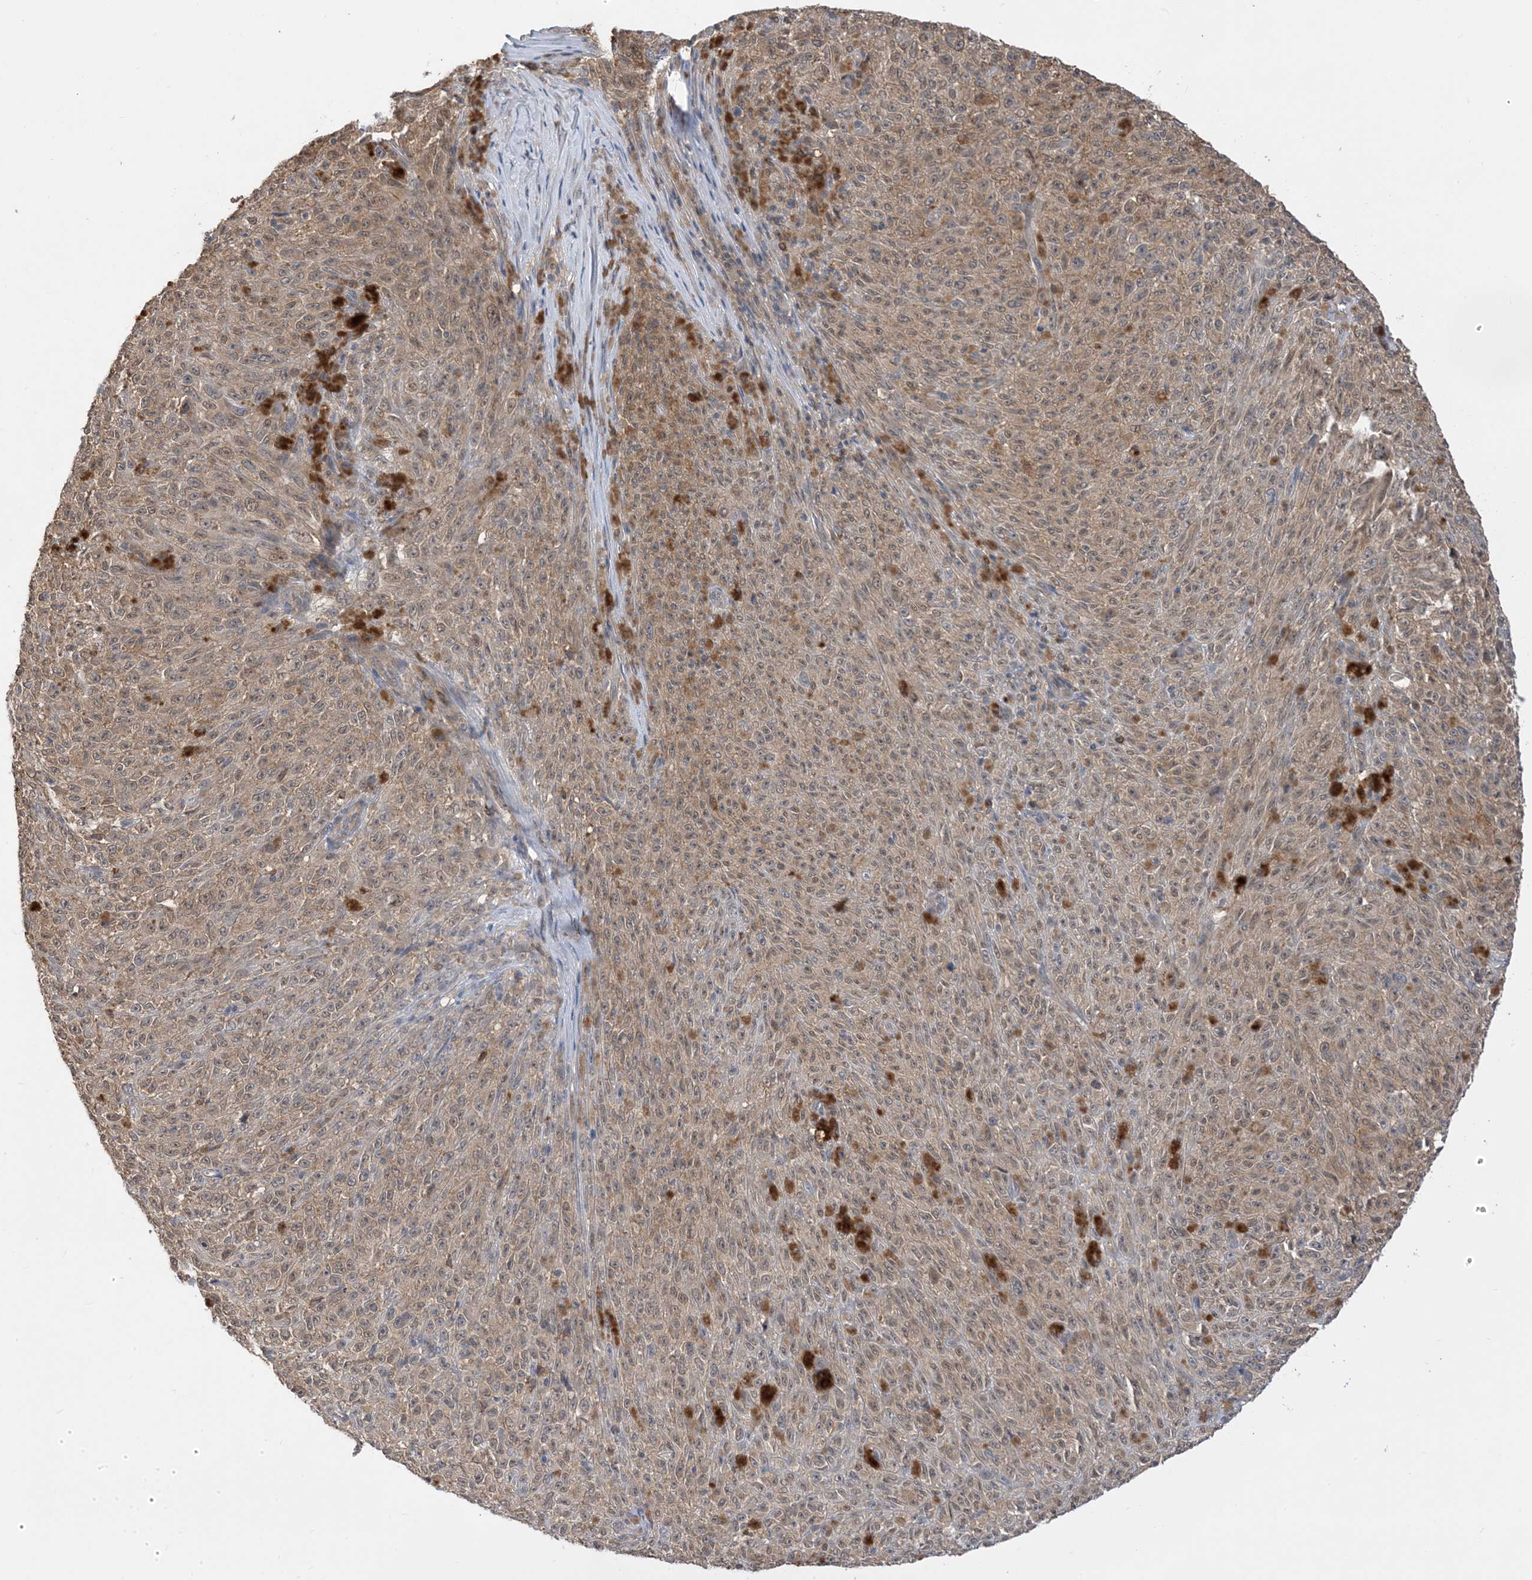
{"staining": {"intensity": "weak", "quantity": ">75%", "location": "cytoplasmic/membranous"}, "tissue": "melanoma", "cell_type": "Tumor cells", "image_type": "cancer", "snomed": [{"axis": "morphology", "description": "Malignant melanoma, NOS"}, {"axis": "topography", "description": "Skin"}], "caption": "IHC image of neoplastic tissue: malignant melanoma stained using immunohistochemistry demonstrates low levels of weak protein expression localized specifically in the cytoplasmic/membranous of tumor cells, appearing as a cytoplasmic/membranous brown color.", "gene": "WDR26", "patient": {"sex": "female", "age": 82}}